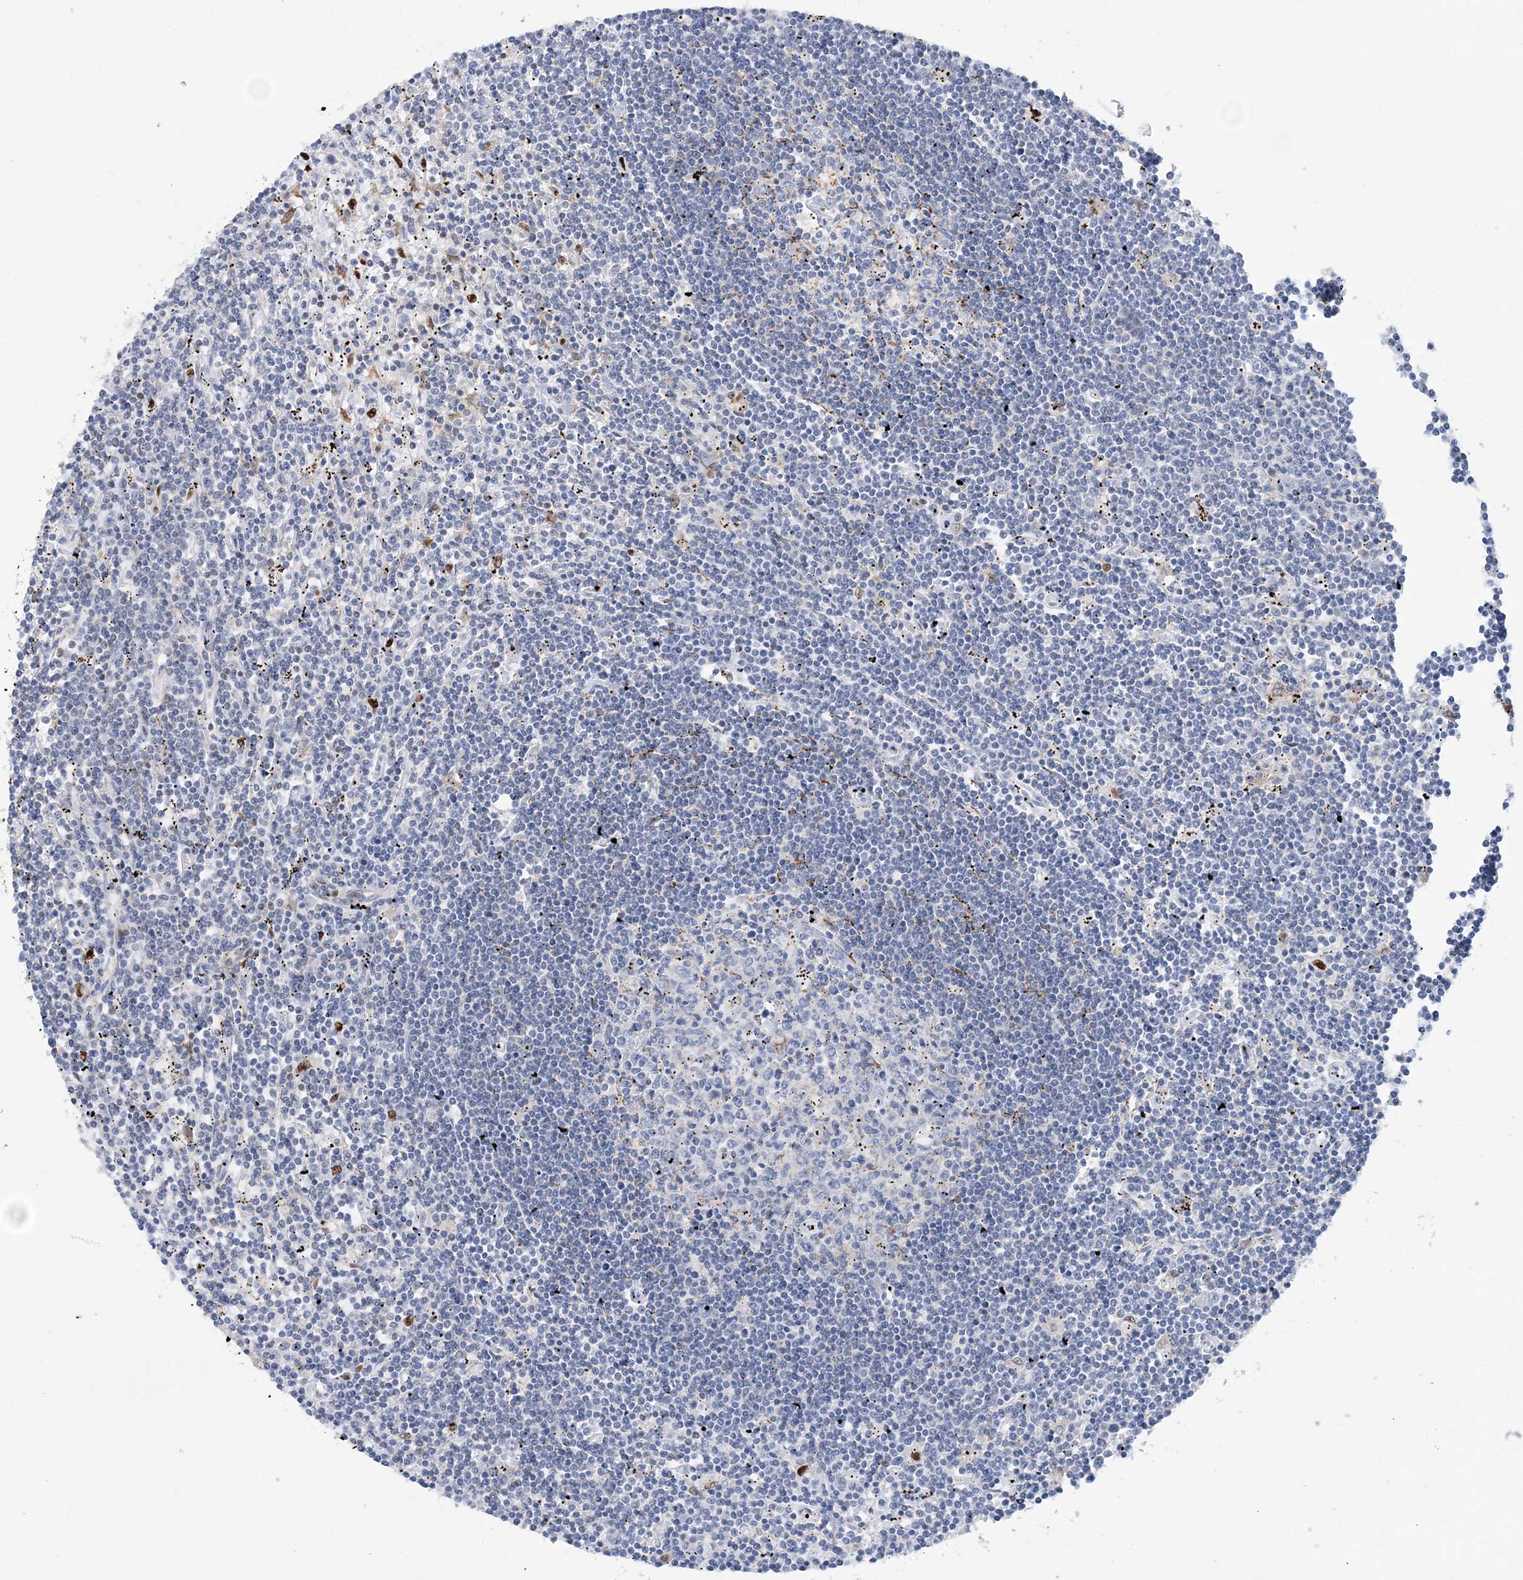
{"staining": {"intensity": "negative", "quantity": "none", "location": "none"}, "tissue": "lymphoma", "cell_type": "Tumor cells", "image_type": "cancer", "snomed": [{"axis": "morphology", "description": "Malignant lymphoma, non-Hodgkin's type, Low grade"}, {"axis": "topography", "description": "Spleen"}], "caption": "Human low-grade malignant lymphoma, non-Hodgkin's type stained for a protein using immunohistochemistry (IHC) demonstrates no expression in tumor cells.", "gene": "NIT2", "patient": {"sex": "male", "age": 76}}